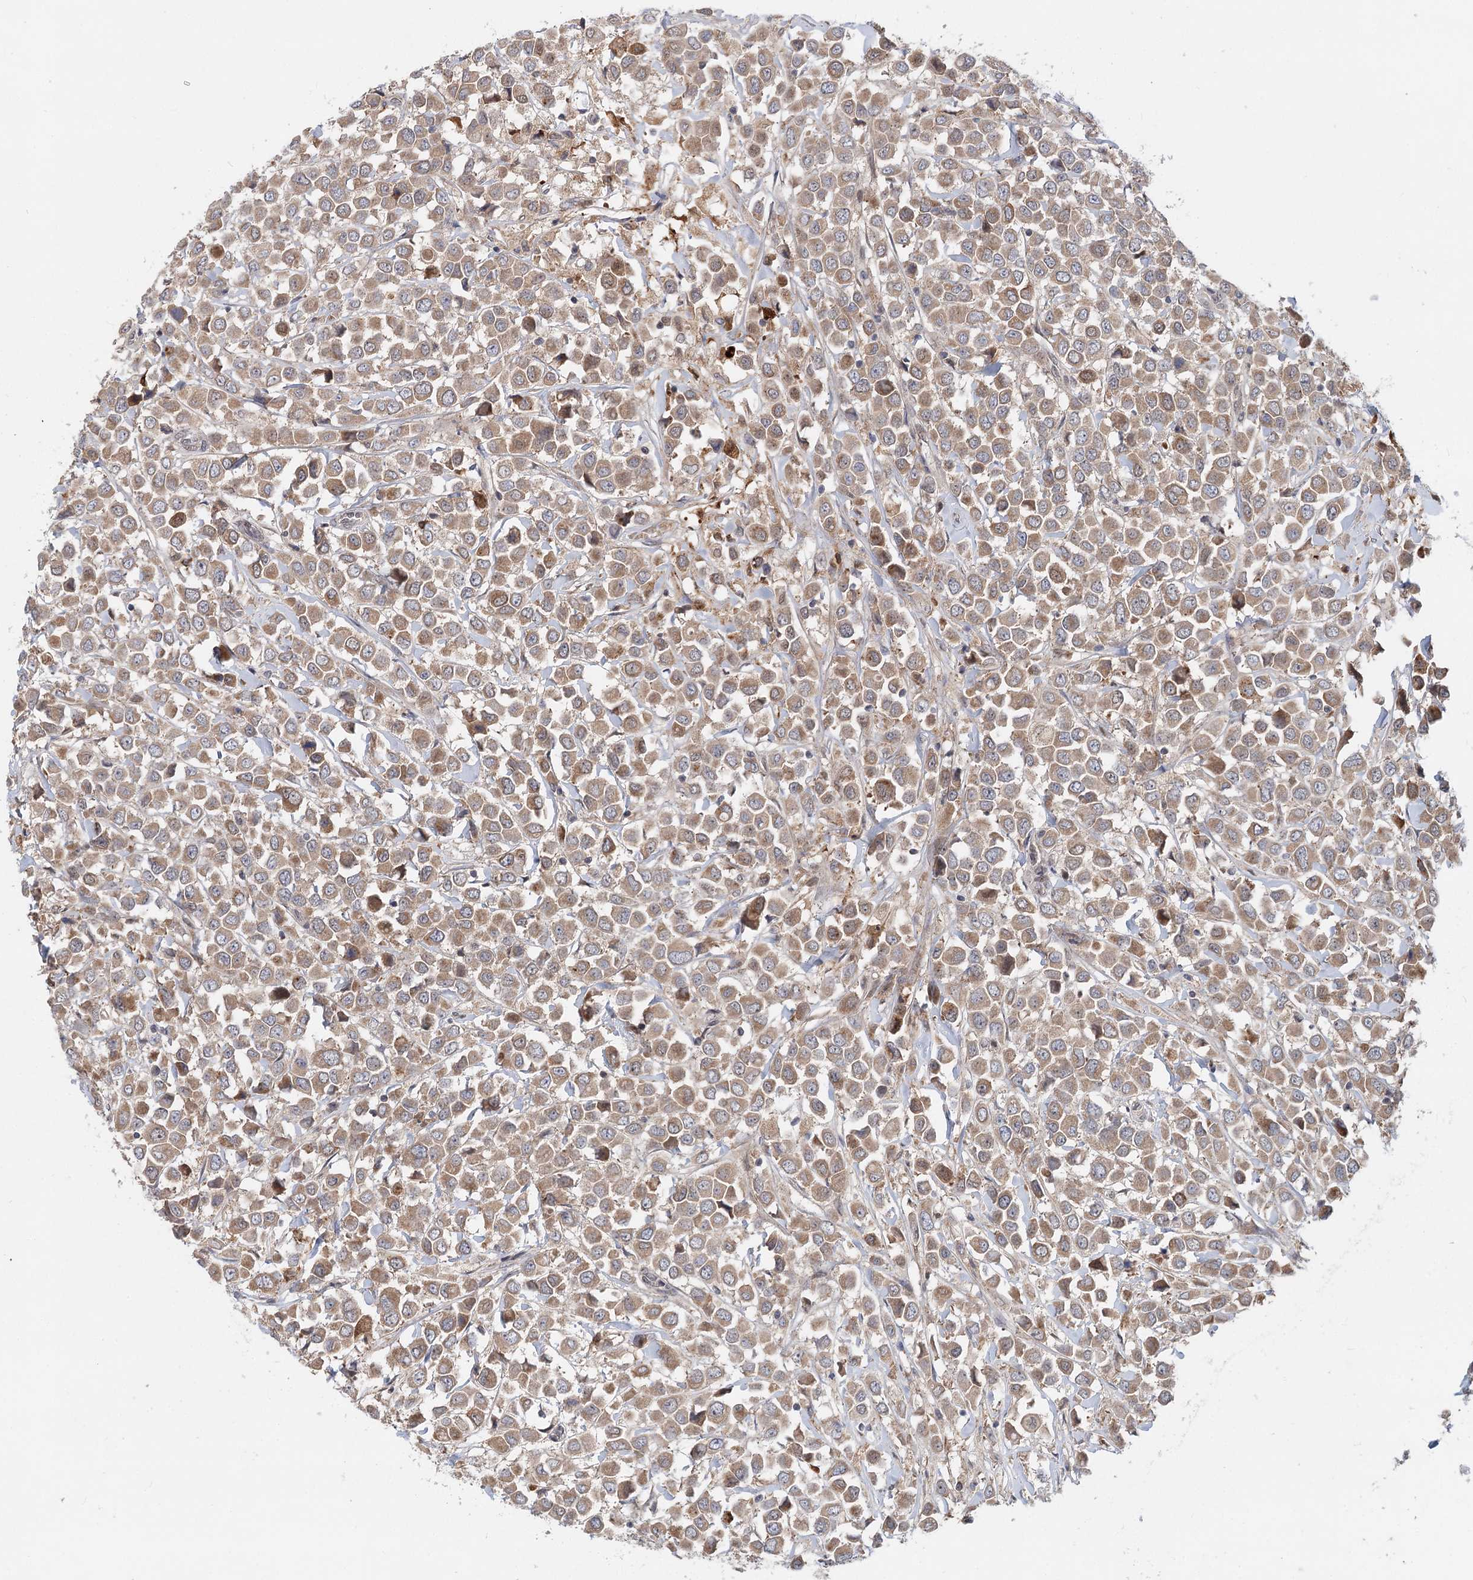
{"staining": {"intensity": "moderate", "quantity": ">75%", "location": "cytoplasmic/membranous"}, "tissue": "breast cancer", "cell_type": "Tumor cells", "image_type": "cancer", "snomed": [{"axis": "morphology", "description": "Duct carcinoma"}, {"axis": "topography", "description": "Breast"}], "caption": "Protein expression analysis of invasive ductal carcinoma (breast) demonstrates moderate cytoplasmic/membranous staining in approximately >75% of tumor cells. The staining is performed using DAB (3,3'-diaminobenzidine) brown chromogen to label protein expression. The nuclei are counter-stained blue using hematoxylin.", "gene": "AP3B1", "patient": {"sex": "female", "age": 61}}